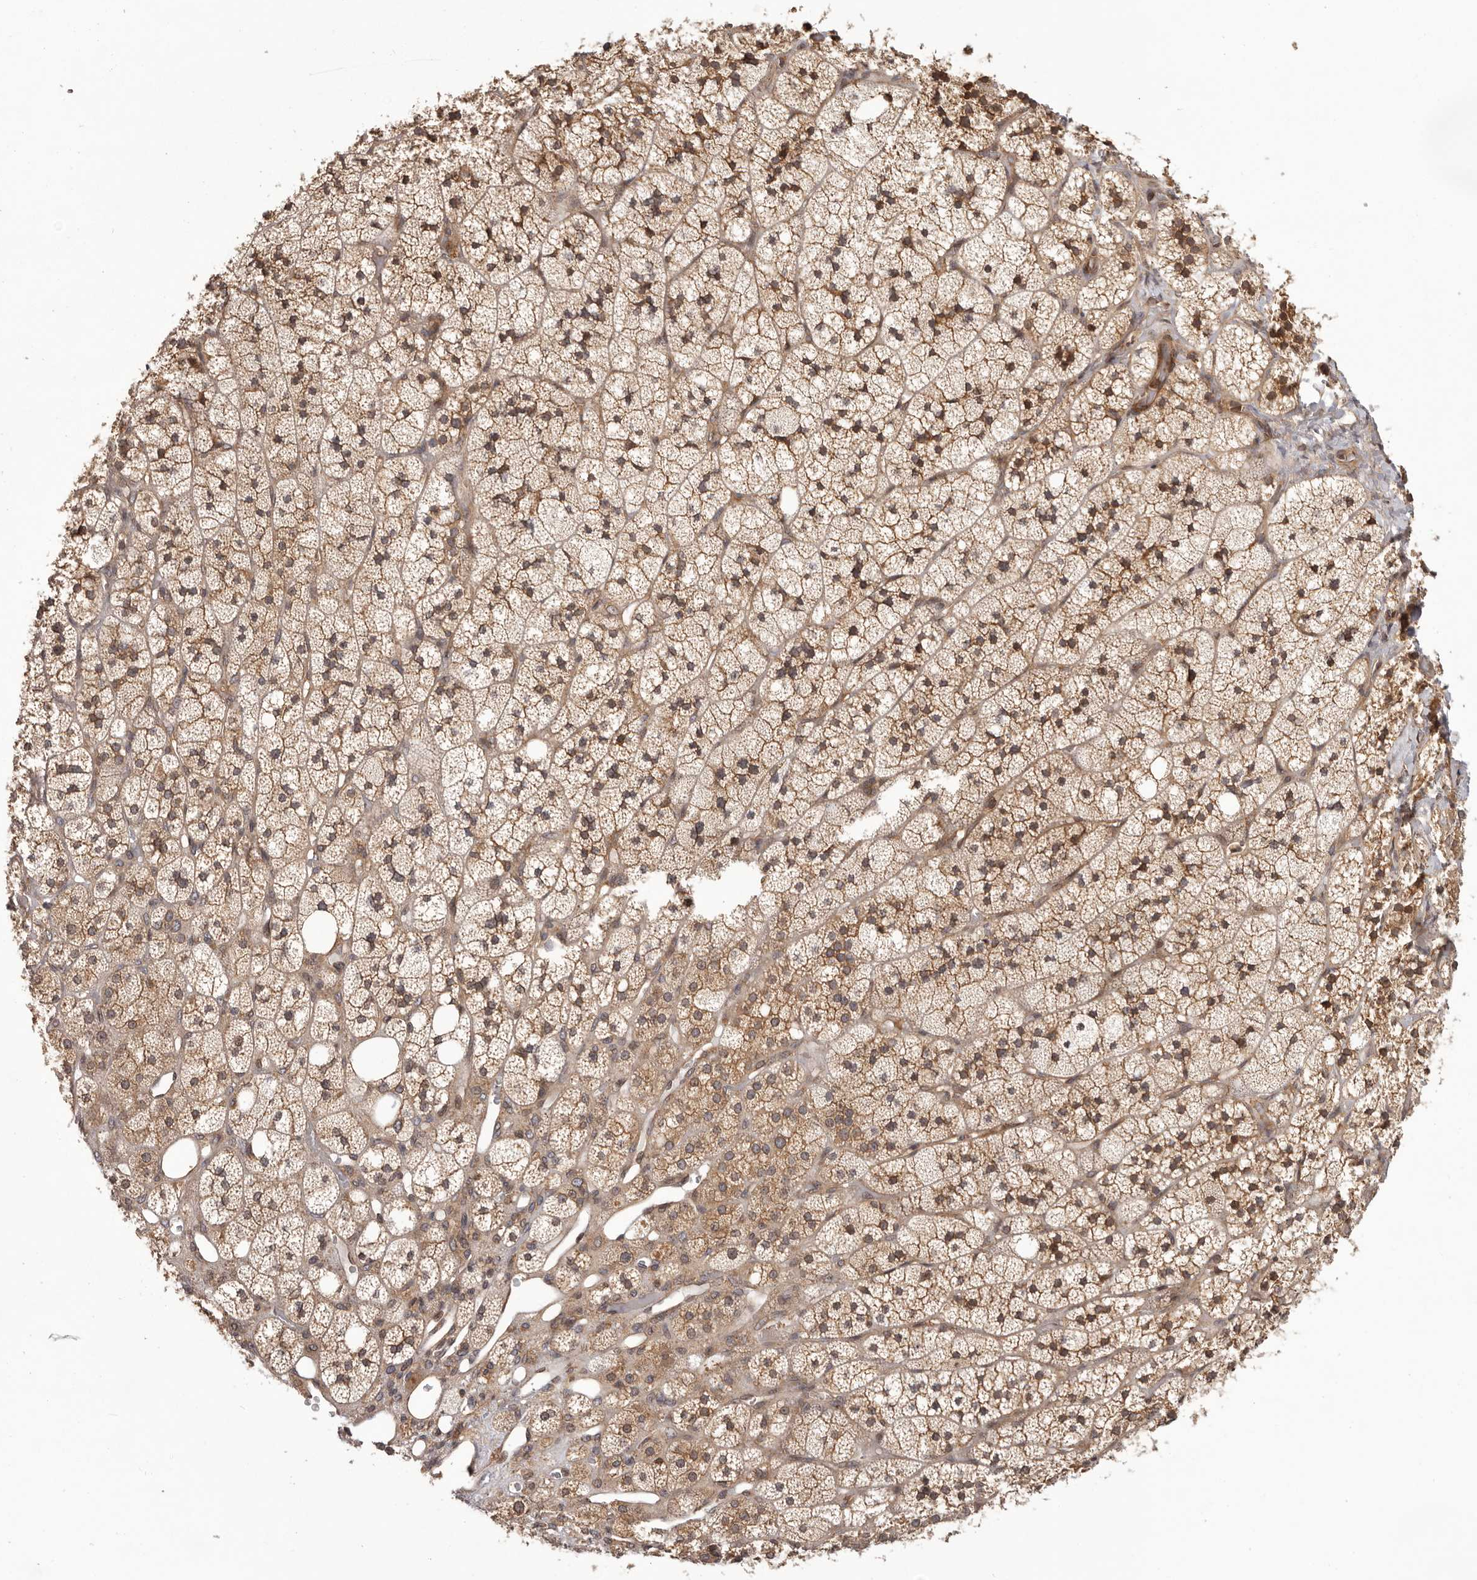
{"staining": {"intensity": "moderate", "quantity": ">75%", "location": "cytoplasmic/membranous"}, "tissue": "adrenal gland", "cell_type": "Glandular cells", "image_type": "normal", "snomed": [{"axis": "morphology", "description": "Normal tissue, NOS"}, {"axis": "topography", "description": "Adrenal gland"}], "caption": "Immunohistochemistry histopathology image of unremarkable adrenal gland stained for a protein (brown), which demonstrates medium levels of moderate cytoplasmic/membranous staining in approximately >75% of glandular cells.", "gene": "NFKBIA", "patient": {"sex": "male", "age": 61}}